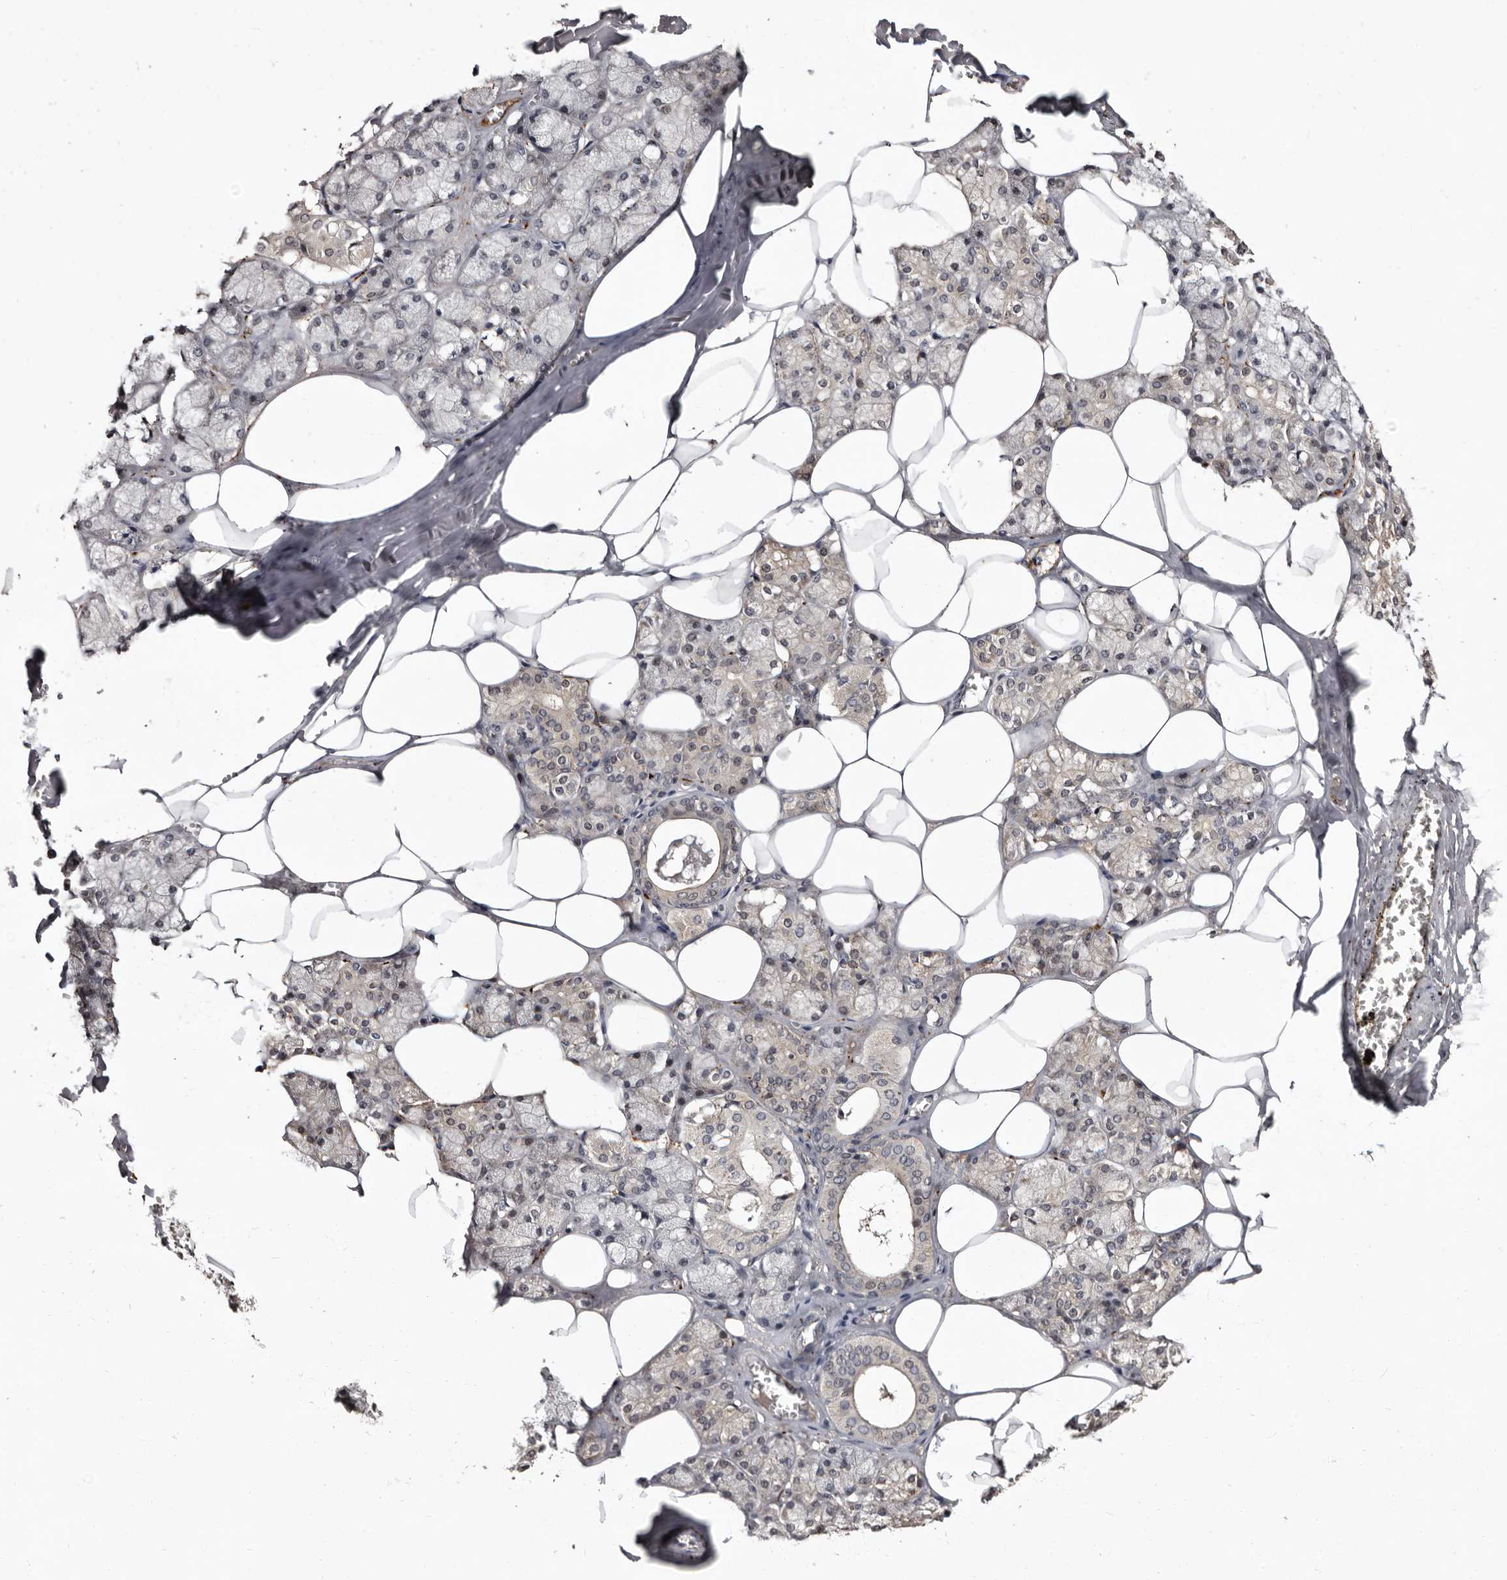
{"staining": {"intensity": "negative", "quantity": "none", "location": "none"}, "tissue": "salivary gland", "cell_type": "Glandular cells", "image_type": "normal", "snomed": [{"axis": "morphology", "description": "Normal tissue, NOS"}, {"axis": "topography", "description": "Salivary gland"}], "caption": "Glandular cells are negative for brown protein staining in unremarkable salivary gland. (Brightfield microscopy of DAB (3,3'-diaminobenzidine) immunohistochemistry (IHC) at high magnification).", "gene": "LANCL2", "patient": {"sex": "male", "age": 62}}